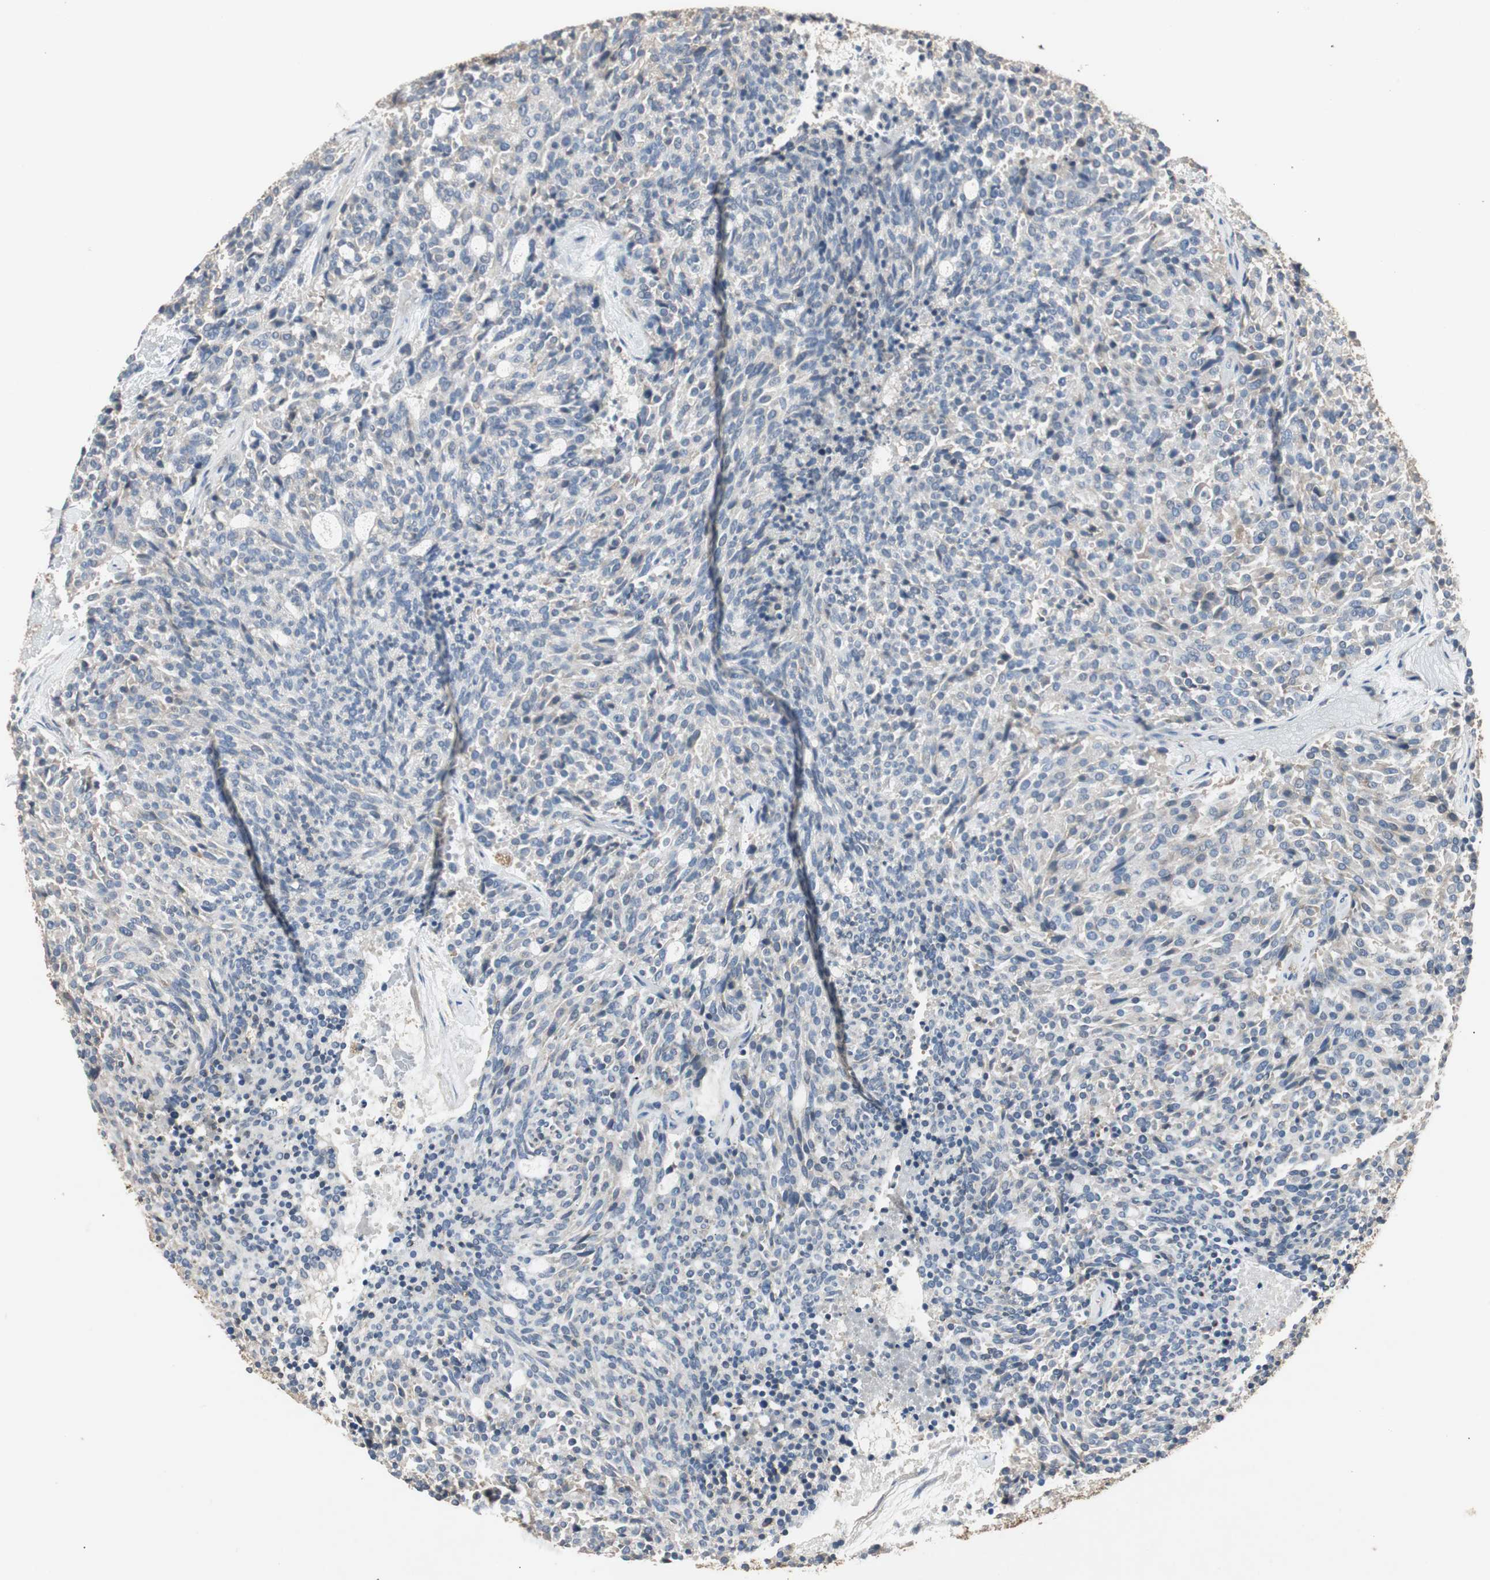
{"staining": {"intensity": "weak", "quantity": "<25%", "location": "cytoplasmic/membranous"}, "tissue": "carcinoid", "cell_type": "Tumor cells", "image_type": "cancer", "snomed": [{"axis": "morphology", "description": "Carcinoid, malignant, NOS"}, {"axis": "topography", "description": "Pancreas"}], "caption": "Immunohistochemistry (IHC) image of neoplastic tissue: human carcinoid stained with DAB demonstrates no significant protein staining in tumor cells. (Brightfield microscopy of DAB immunohistochemistry at high magnification).", "gene": "TNFRSF14", "patient": {"sex": "female", "age": 54}}